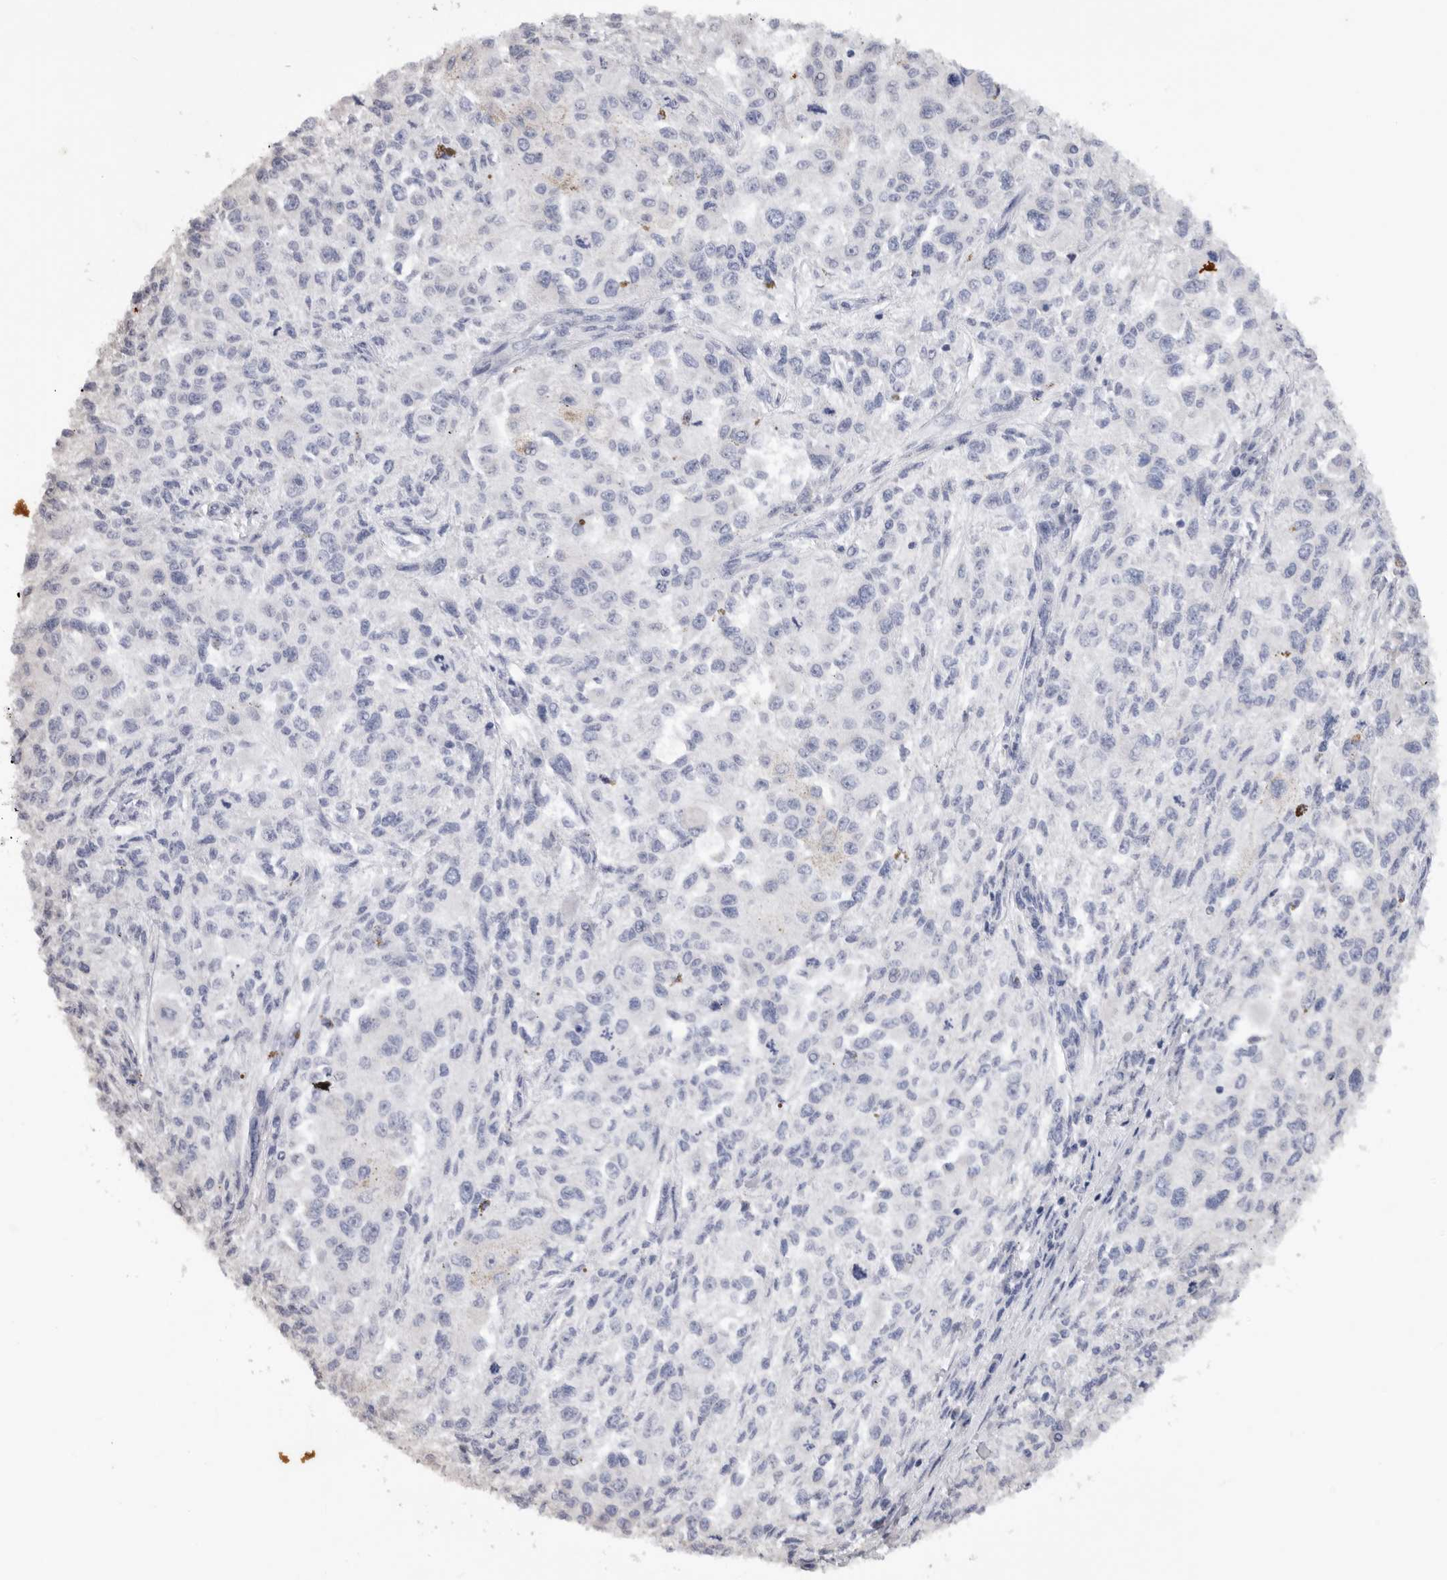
{"staining": {"intensity": "negative", "quantity": "none", "location": "none"}, "tissue": "melanoma", "cell_type": "Tumor cells", "image_type": "cancer", "snomed": [{"axis": "morphology", "description": "Necrosis, NOS"}, {"axis": "morphology", "description": "Malignant melanoma, NOS"}, {"axis": "topography", "description": "Skin"}], "caption": "A high-resolution image shows IHC staining of melanoma, which exhibits no significant expression in tumor cells.", "gene": "MTFR1L", "patient": {"sex": "female", "age": 87}}